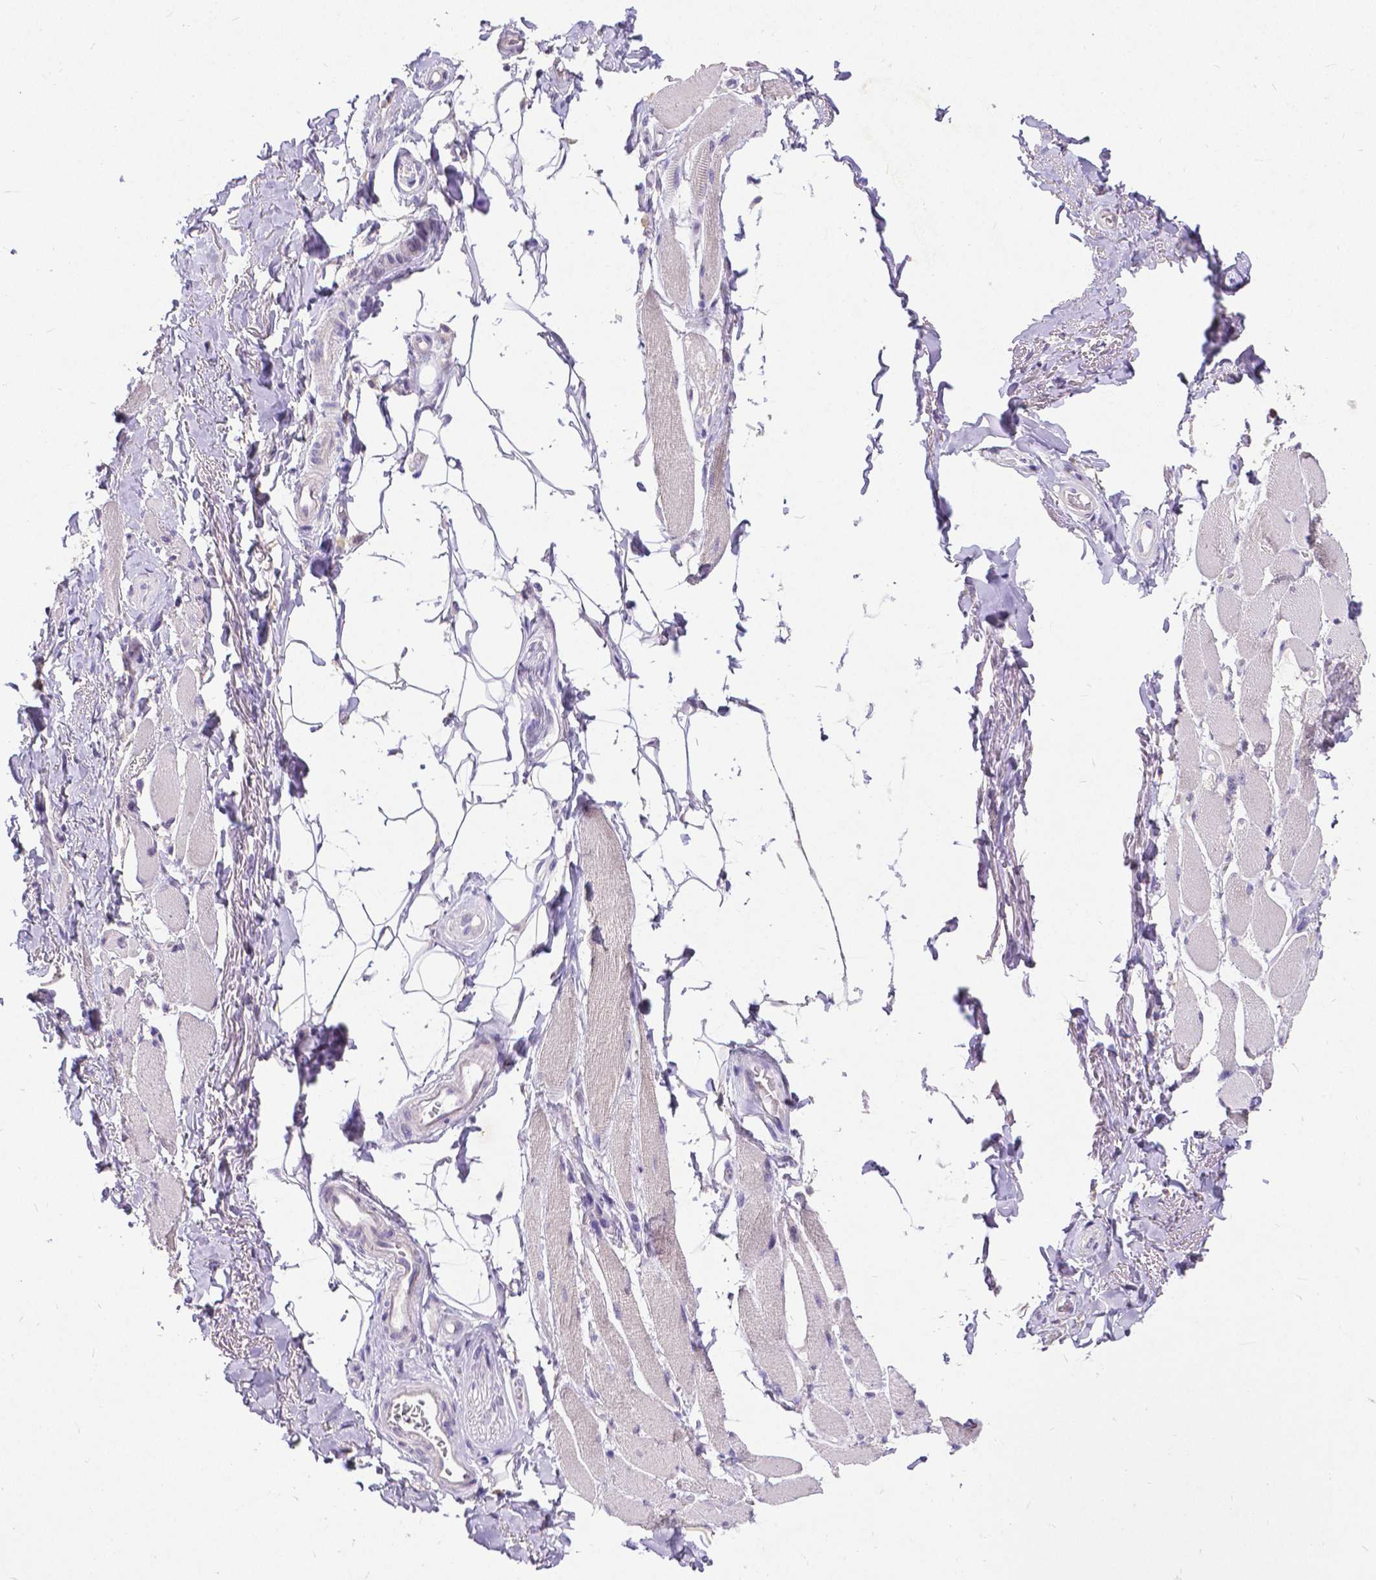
{"staining": {"intensity": "weak", "quantity": "<25%", "location": "cytoplasmic/membranous"}, "tissue": "skeletal muscle", "cell_type": "Myocytes", "image_type": "normal", "snomed": [{"axis": "morphology", "description": "Normal tissue, NOS"}, {"axis": "topography", "description": "Skeletal muscle"}, {"axis": "topography", "description": "Anal"}, {"axis": "topography", "description": "Peripheral nerve tissue"}], "caption": "Immunohistochemical staining of unremarkable human skeletal muscle shows no significant staining in myocytes.", "gene": "CD4", "patient": {"sex": "male", "age": 53}}